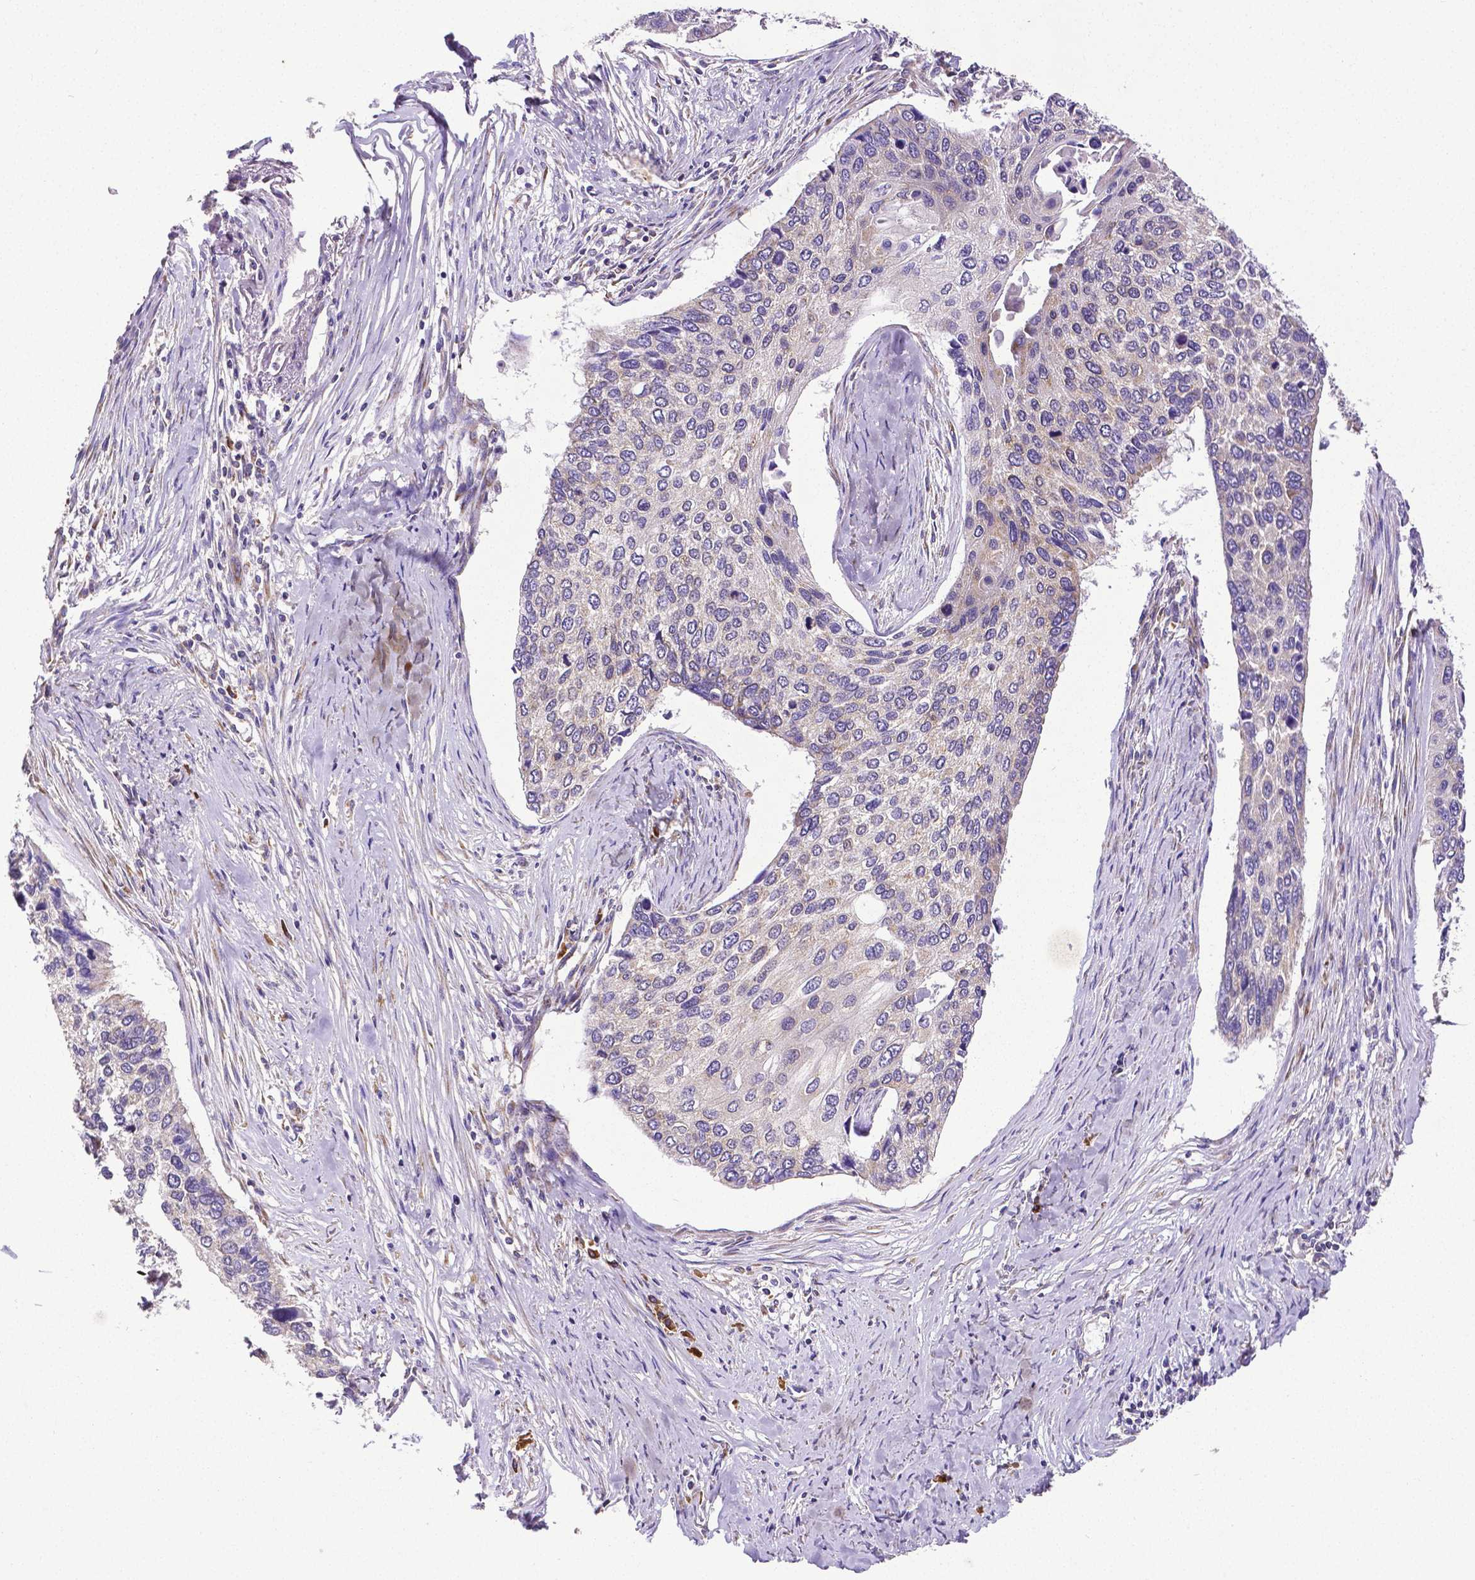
{"staining": {"intensity": "negative", "quantity": "none", "location": "none"}, "tissue": "lung cancer", "cell_type": "Tumor cells", "image_type": "cancer", "snomed": [{"axis": "morphology", "description": "Squamous cell carcinoma, NOS"}, {"axis": "morphology", "description": "Squamous cell carcinoma, metastatic, NOS"}, {"axis": "topography", "description": "Lung"}], "caption": "An image of lung squamous cell carcinoma stained for a protein demonstrates no brown staining in tumor cells.", "gene": "MTDH", "patient": {"sex": "male", "age": 63}}